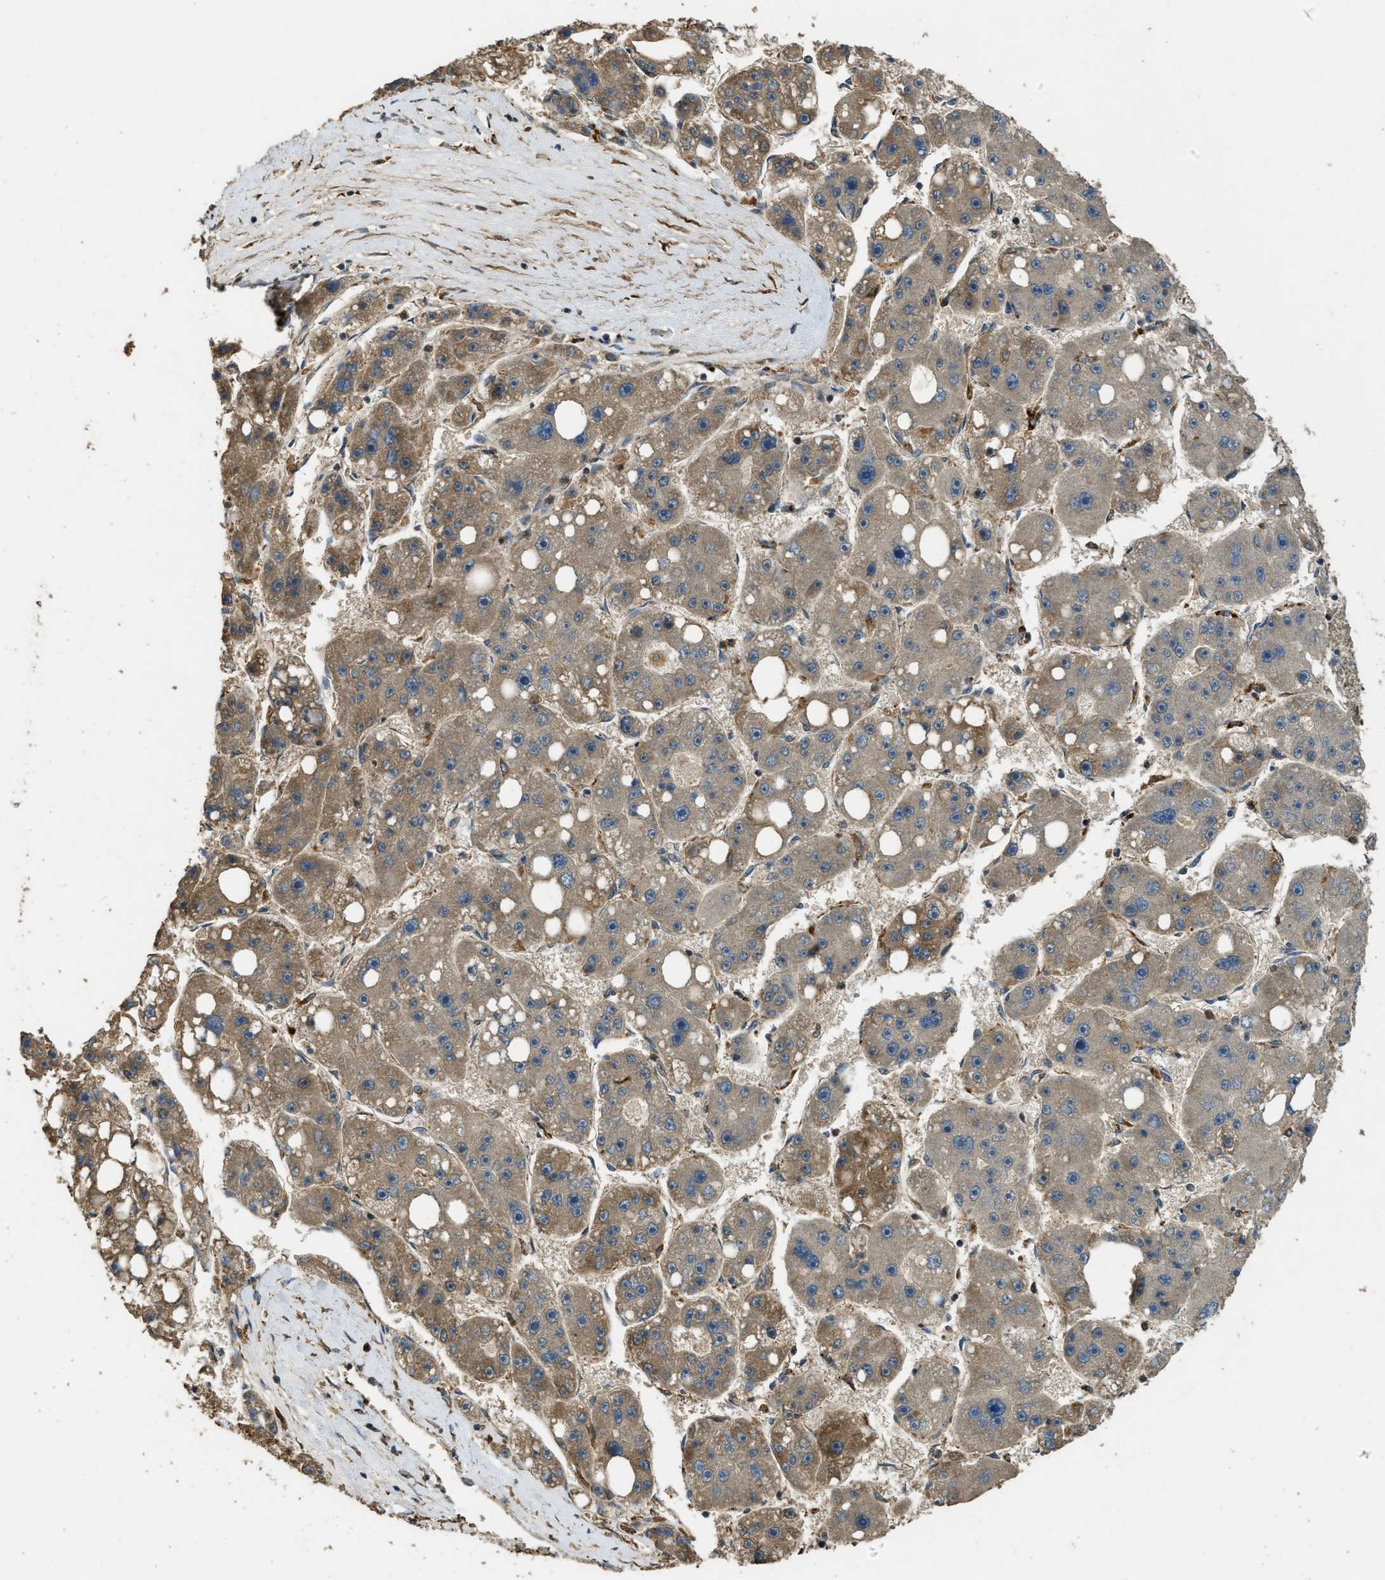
{"staining": {"intensity": "moderate", "quantity": "25%-75%", "location": "cytoplasmic/membranous"}, "tissue": "liver cancer", "cell_type": "Tumor cells", "image_type": "cancer", "snomed": [{"axis": "morphology", "description": "Carcinoma, Hepatocellular, NOS"}, {"axis": "topography", "description": "Liver"}], "caption": "Liver cancer stained with a brown dye shows moderate cytoplasmic/membranous positive staining in about 25%-75% of tumor cells.", "gene": "PPP6R3", "patient": {"sex": "female", "age": 61}}